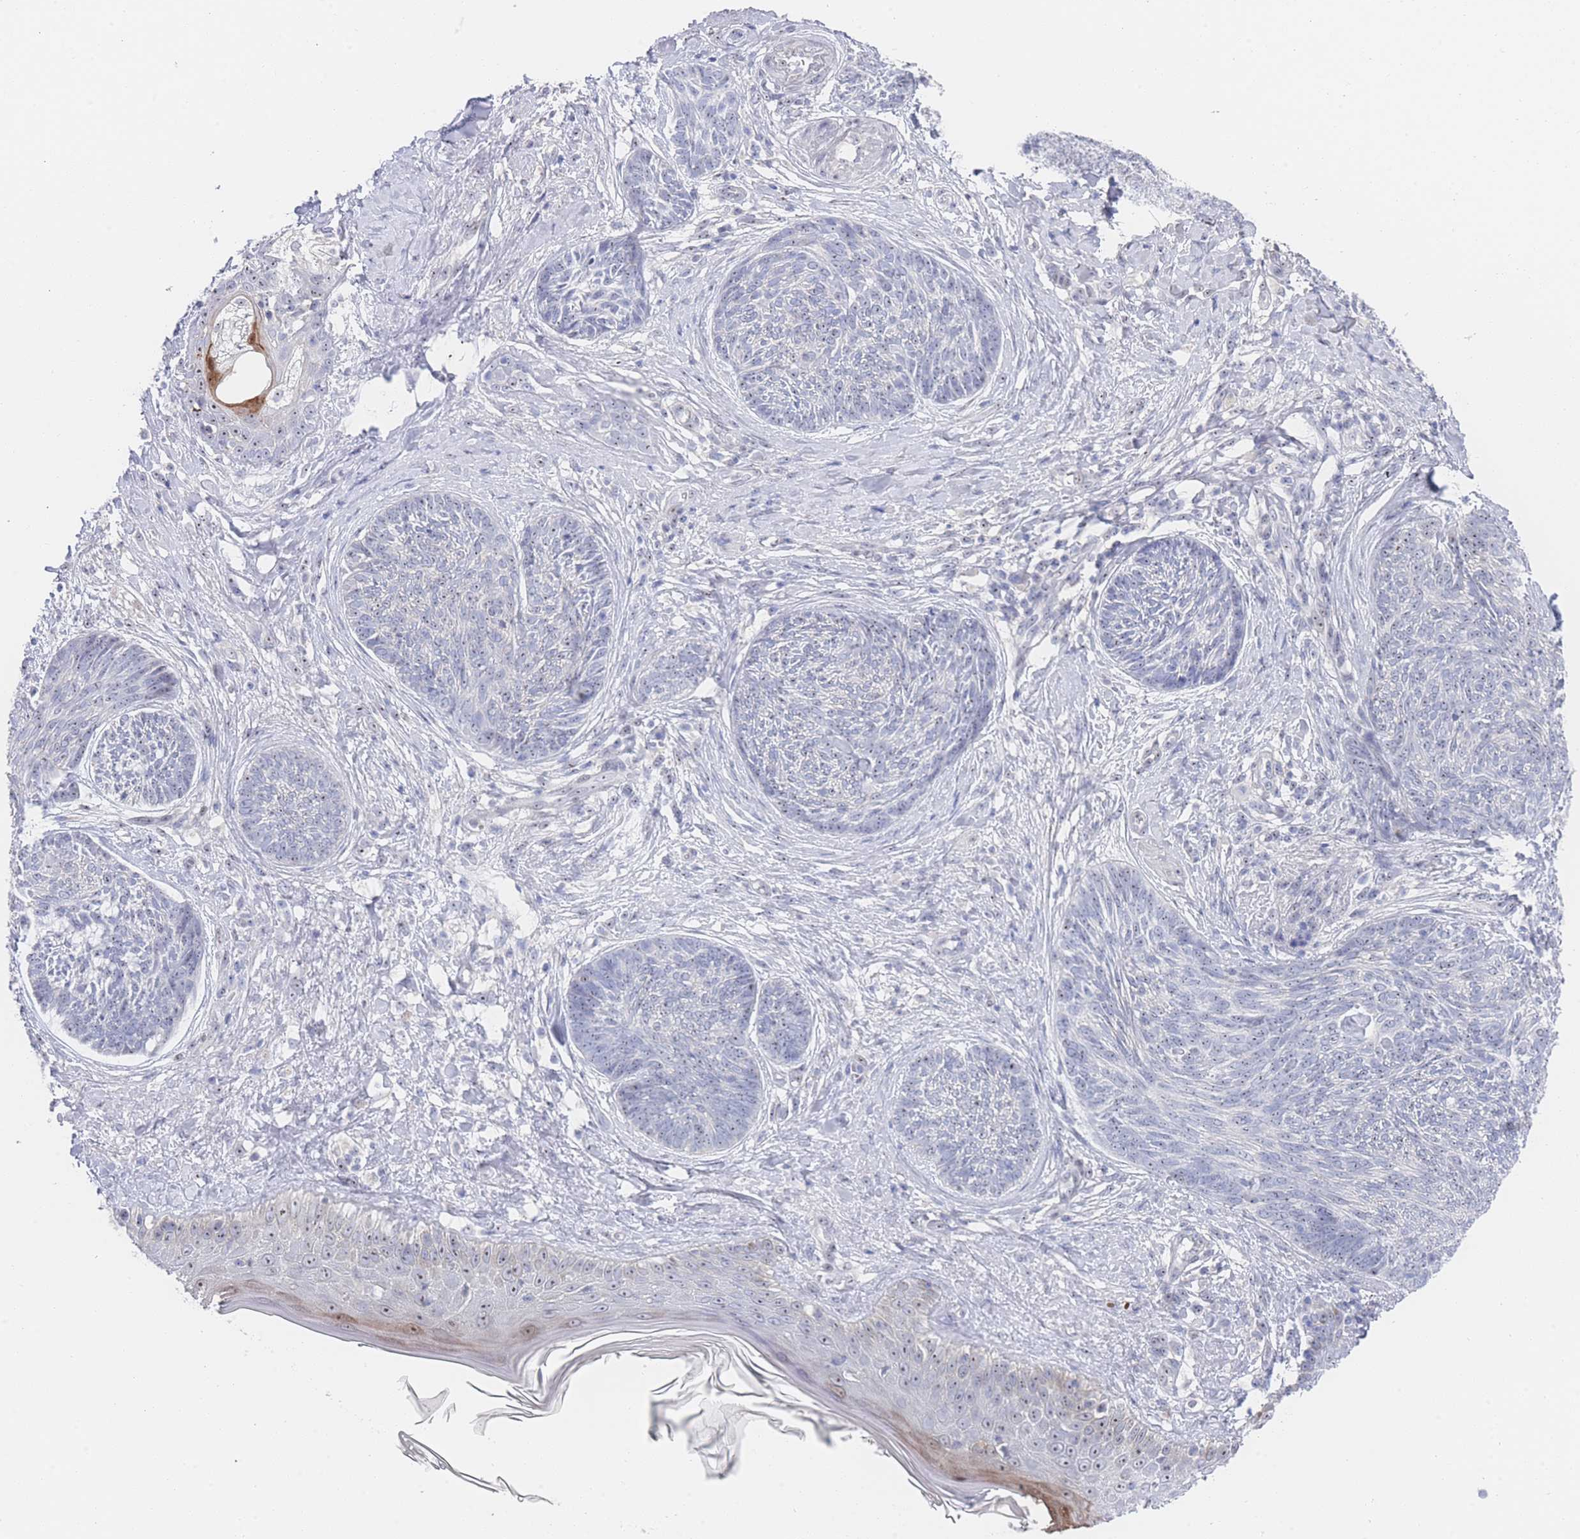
{"staining": {"intensity": "negative", "quantity": "none", "location": "none"}, "tissue": "skin cancer", "cell_type": "Tumor cells", "image_type": "cancer", "snomed": [{"axis": "morphology", "description": "Basal cell carcinoma"}, {"axis": "topography", "description": "Skin"}], "caption": "Tumor cells show no significant positivity in skin cancer (basal cell carcinoma).", "gene": "ZNF142", "patient": {"sex": "male", "age": 73}}